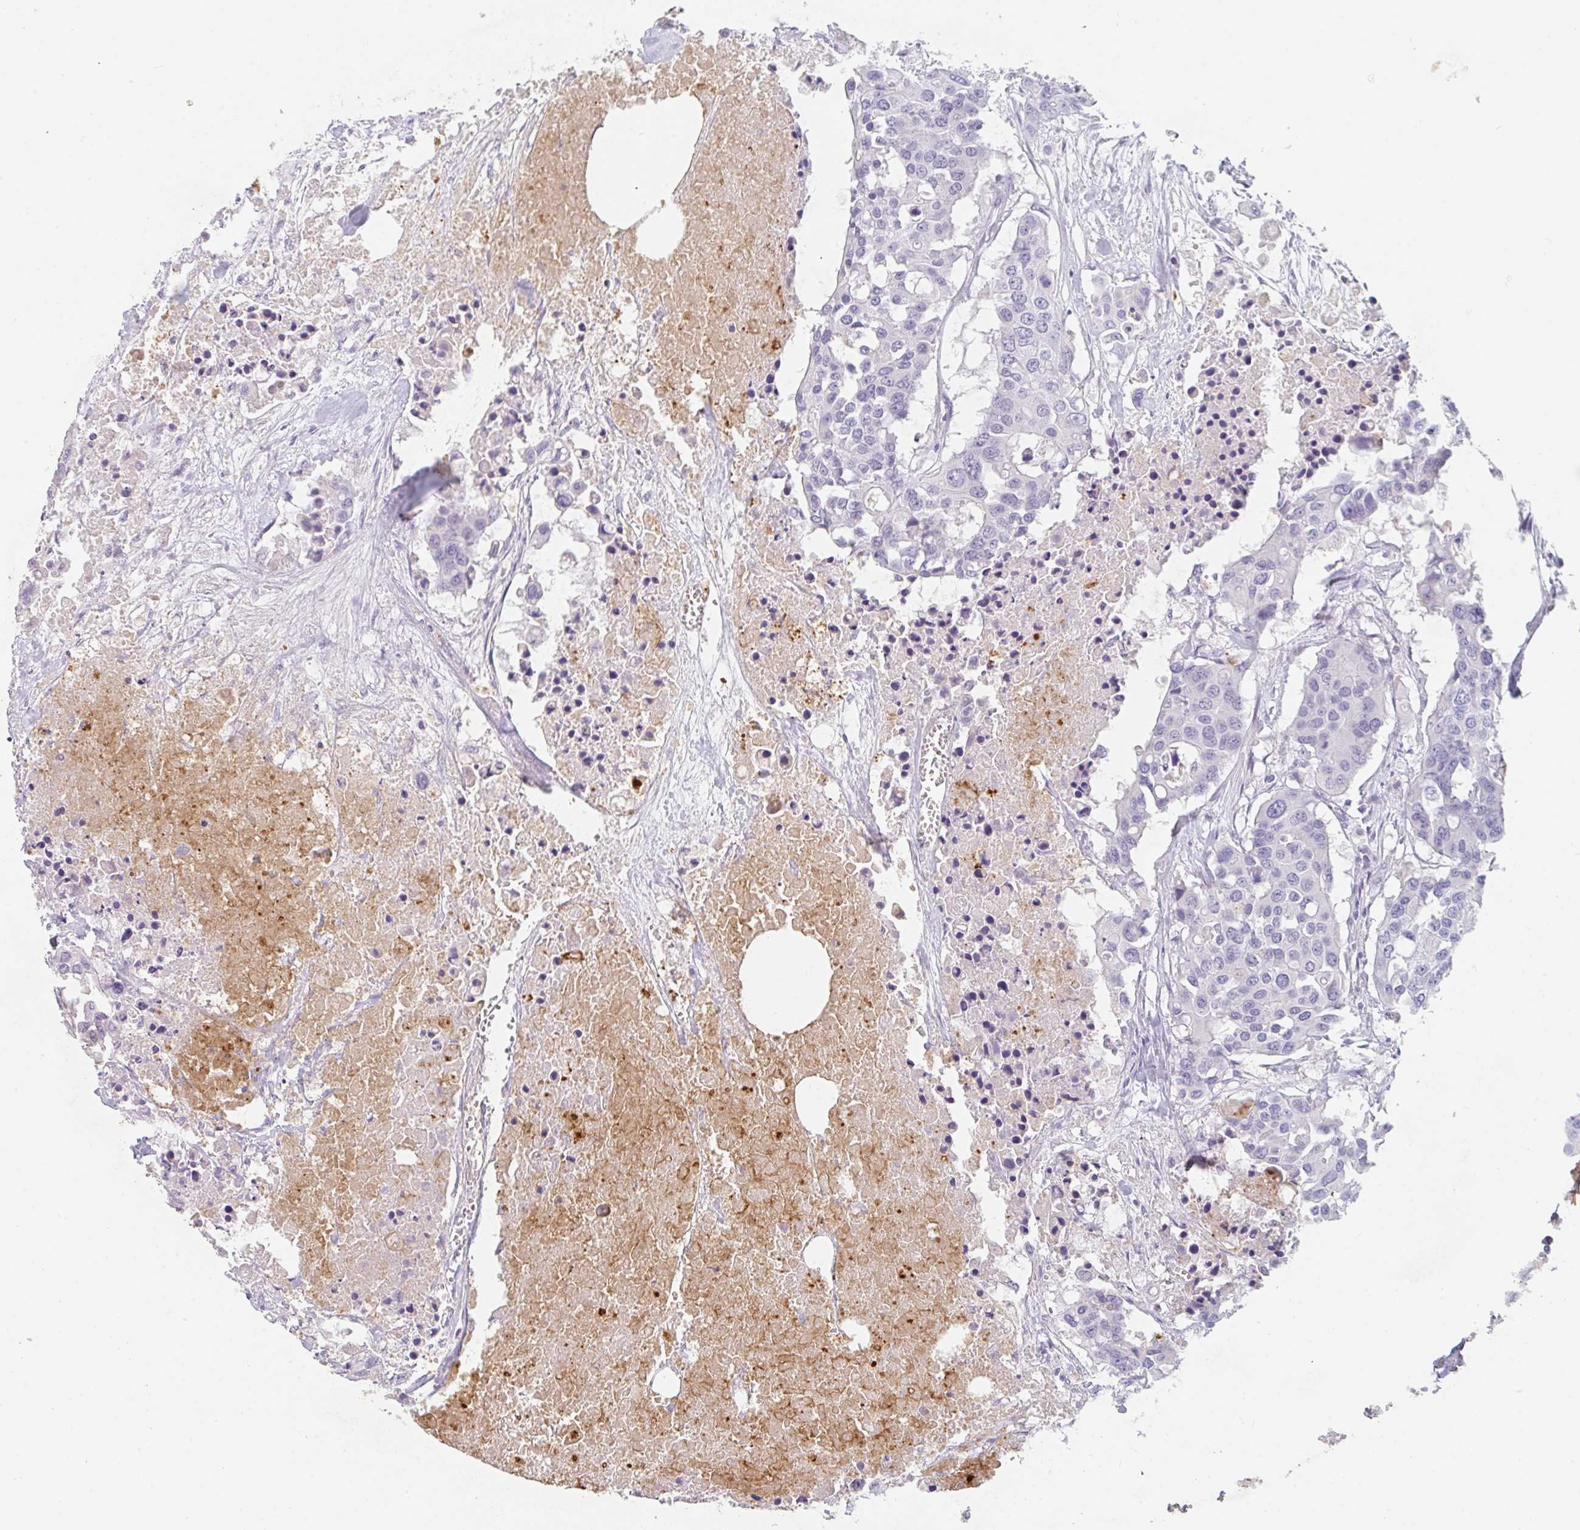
{"staining": {"intensity": "negative", "quantity": "none", "location": "none"}, "tissue": "colorectal cancer", "cell_type": "Tumor cells", "image_type": "cancer", "snomed": [{"axis": "morphology", "description": "Adenocarcinoma, NOS"}, {"axis": "topography", "description": "Colon"}], "caption": "DAB immunohistochemical staining of colorectal adenocarcinoma shows no significant positivity in tumor cells.", "gene": "C1QTNF8", "patient": {"sex": "male", "age": 77}}